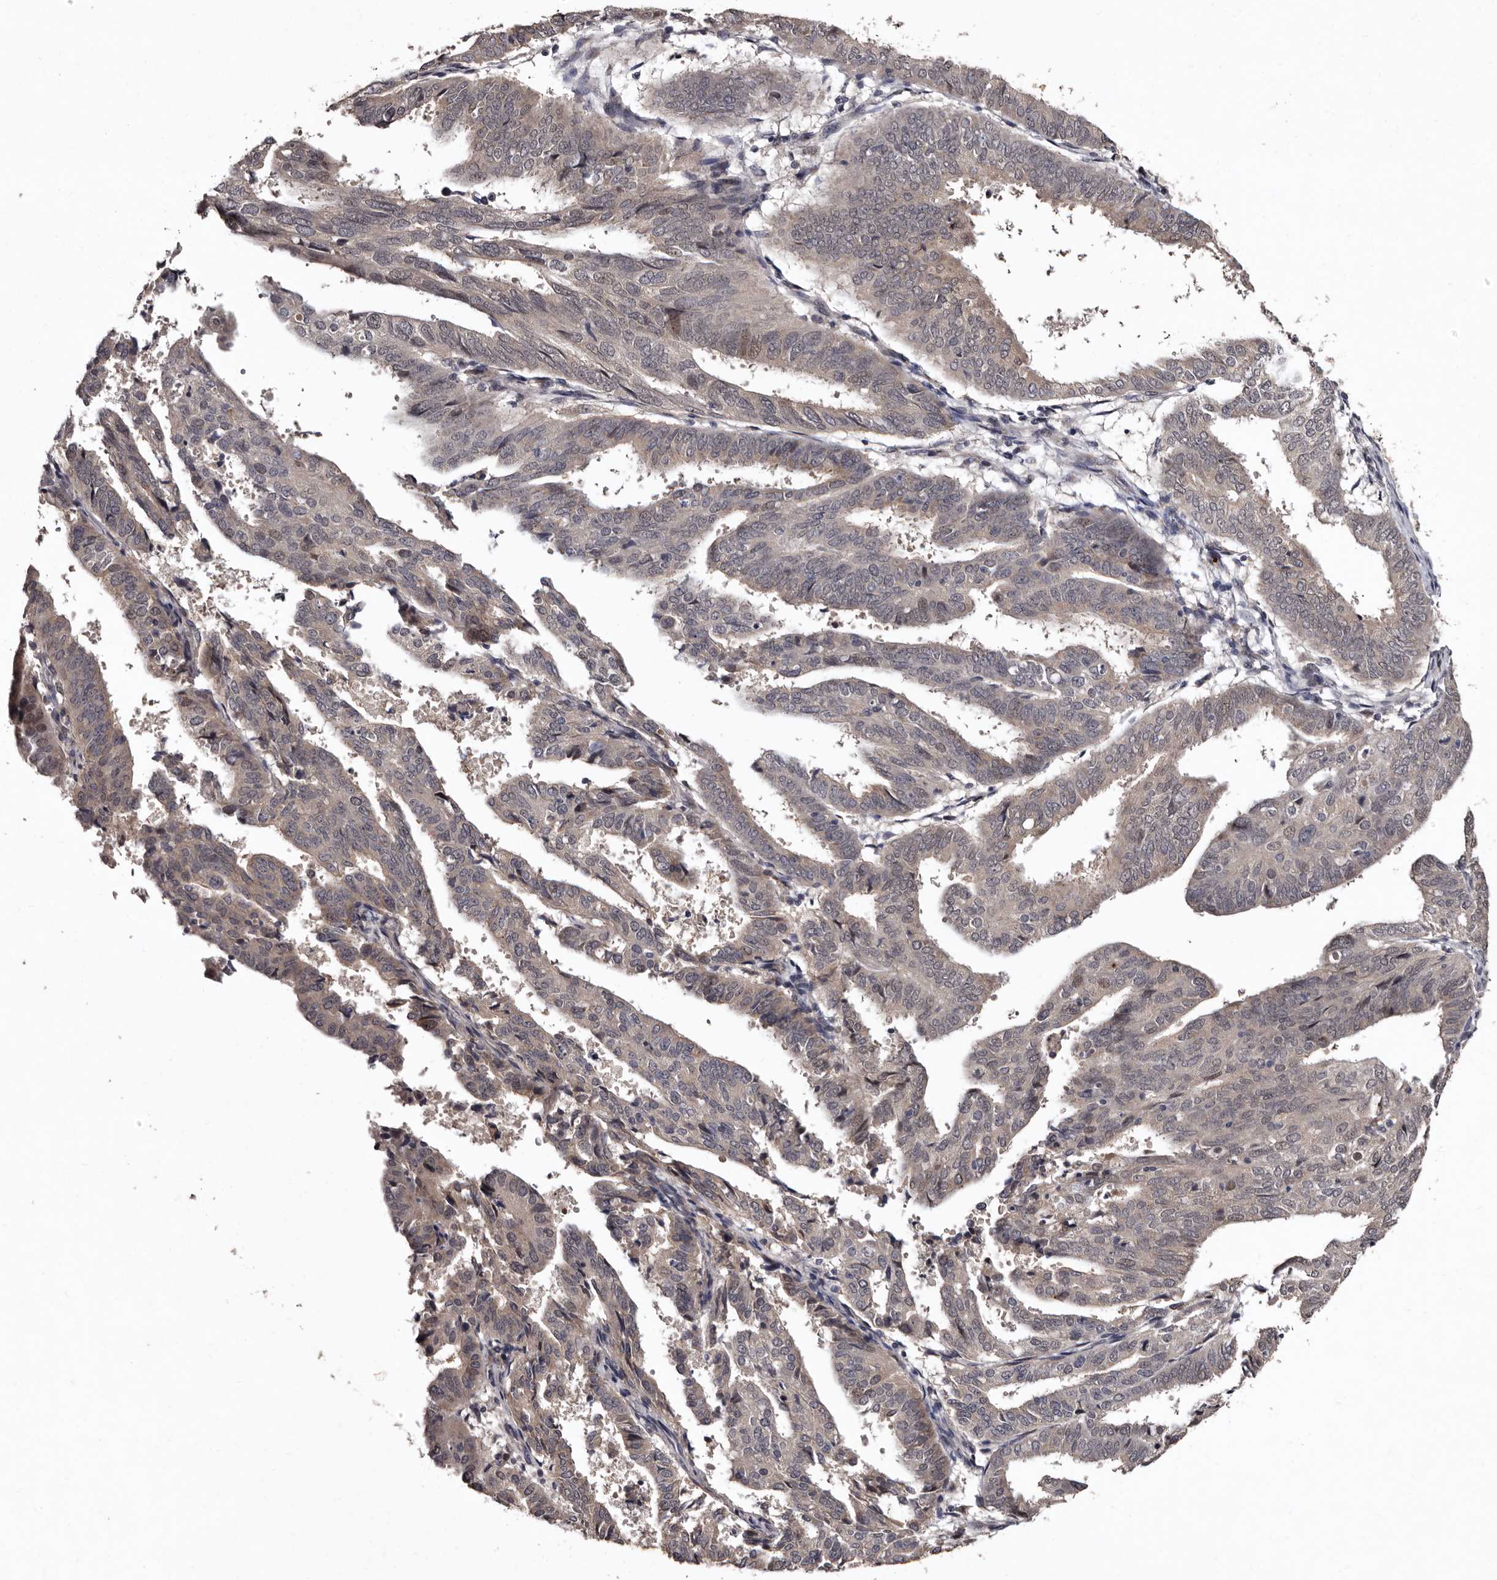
{"staining": {"intensity": "weak", "quantity": "<25%", "location": "cytoplasmic/membranous"}, "tissue": "endometrial cancer", "cell_type": "Tumor cells", "image_type": "cancer", "snomed": [{"axis": "morphology", "description": "Adenocarcinoma, NOS"}, {"axis": "topography", "description": "Uterus"}], "caption": "The IHC histopathology image has no significant expression in tumor cells of adenocarcinoma (endometrial) tissue. (Stains: DAB IHC with hematoxylin counter stain, Microscopy: brightfield microscopy at high magnification).", "gene": "FAM91A1", "patient": {"sex": "female", "age": 77}}